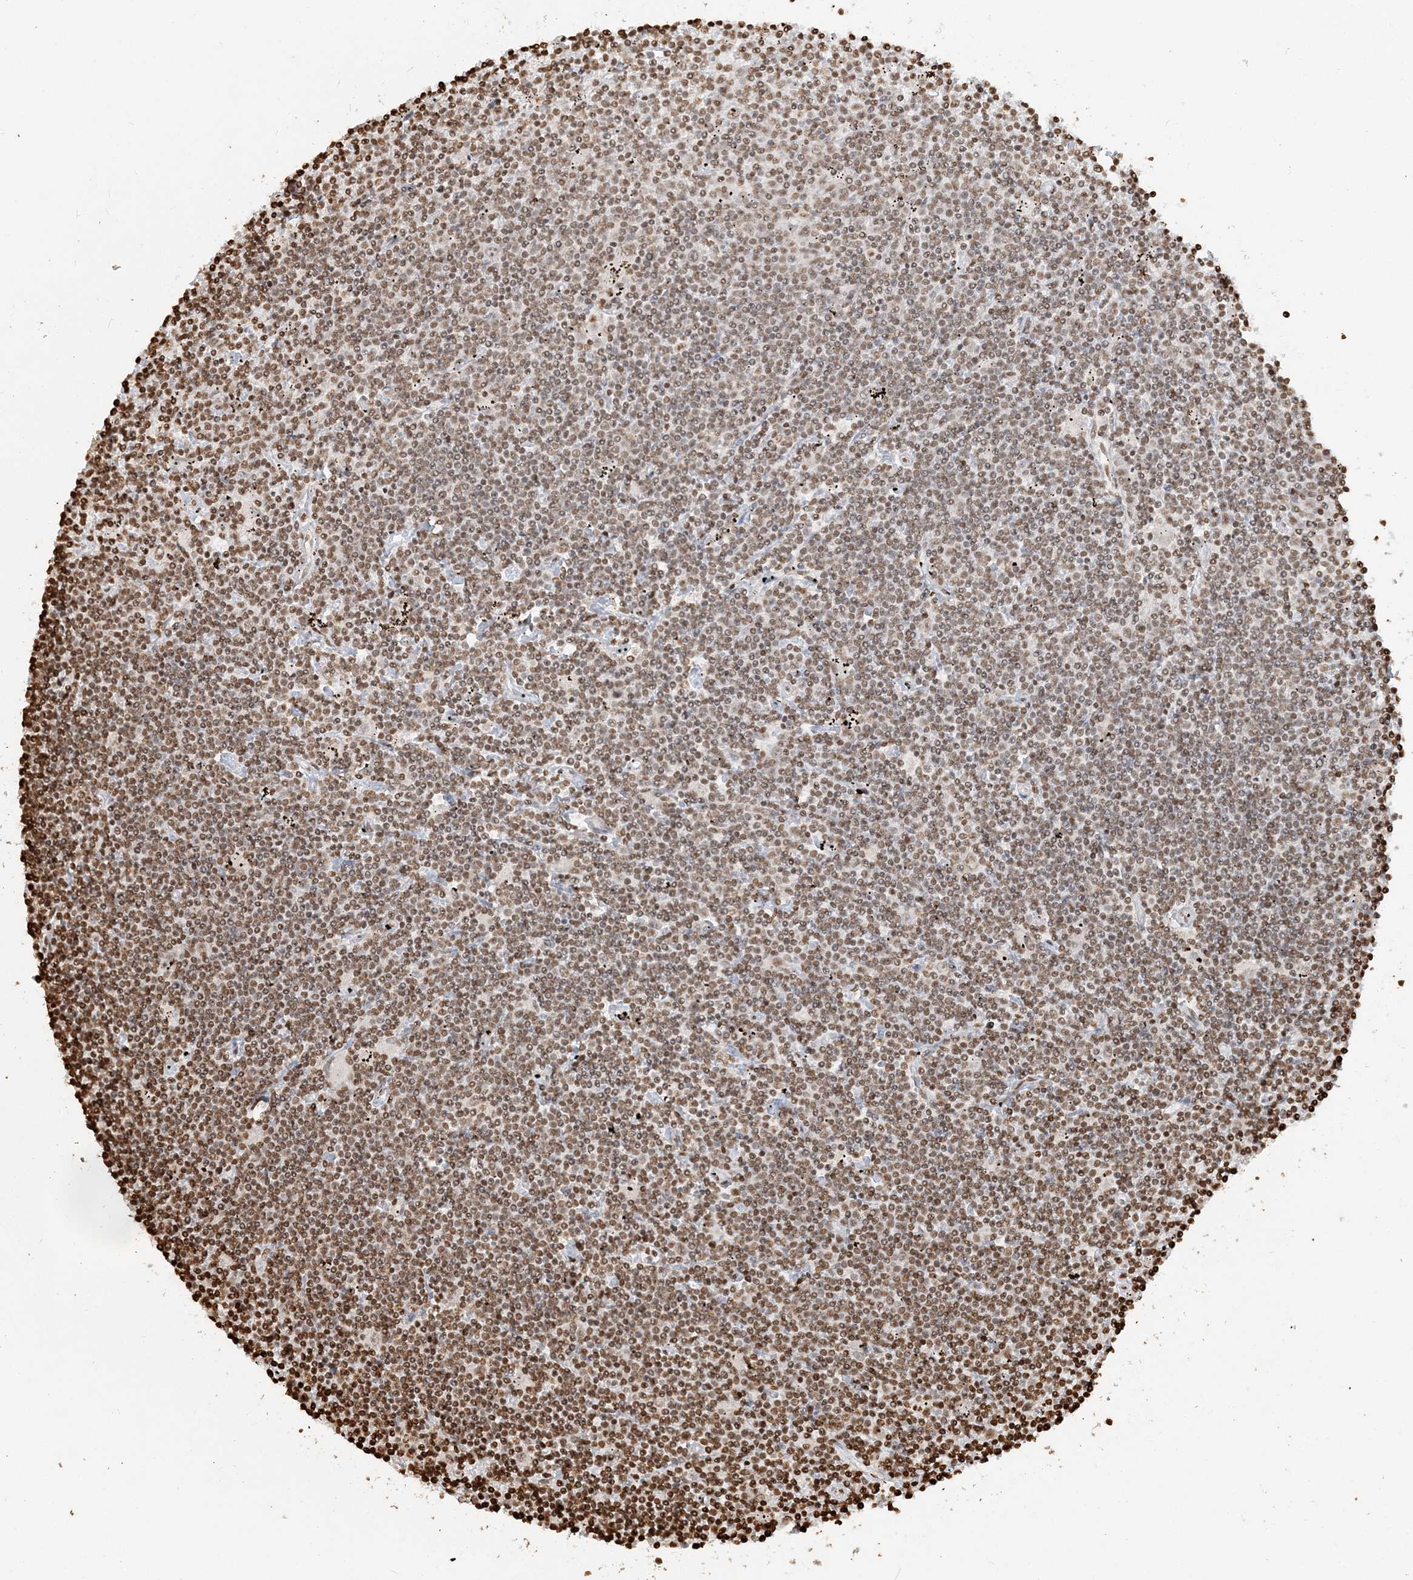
{"staining": {"intensity": "moderate", "quantity": "25%-75%", "location": "nuclear"}, "tissue": "lymphoma", "cell_type": "Tumor cells", "image_type": "cancer", "snomed": [{"axis": "morphology", "description": "Malignant lymphoma, non-Hodgkin's type, Low grade"}, {"axis": "topography", "description": "Spleen"}], "caption": "Tumor cells show moderate nuclear positivity in approximately 25%-75% of cells in low-grade malignant lymphoma, non-Hodgkin's type. (IHC, brightfield microscopy, high magnification).", "gene": "H3-3B", "patient": {"sex": "male", "age": 76}}